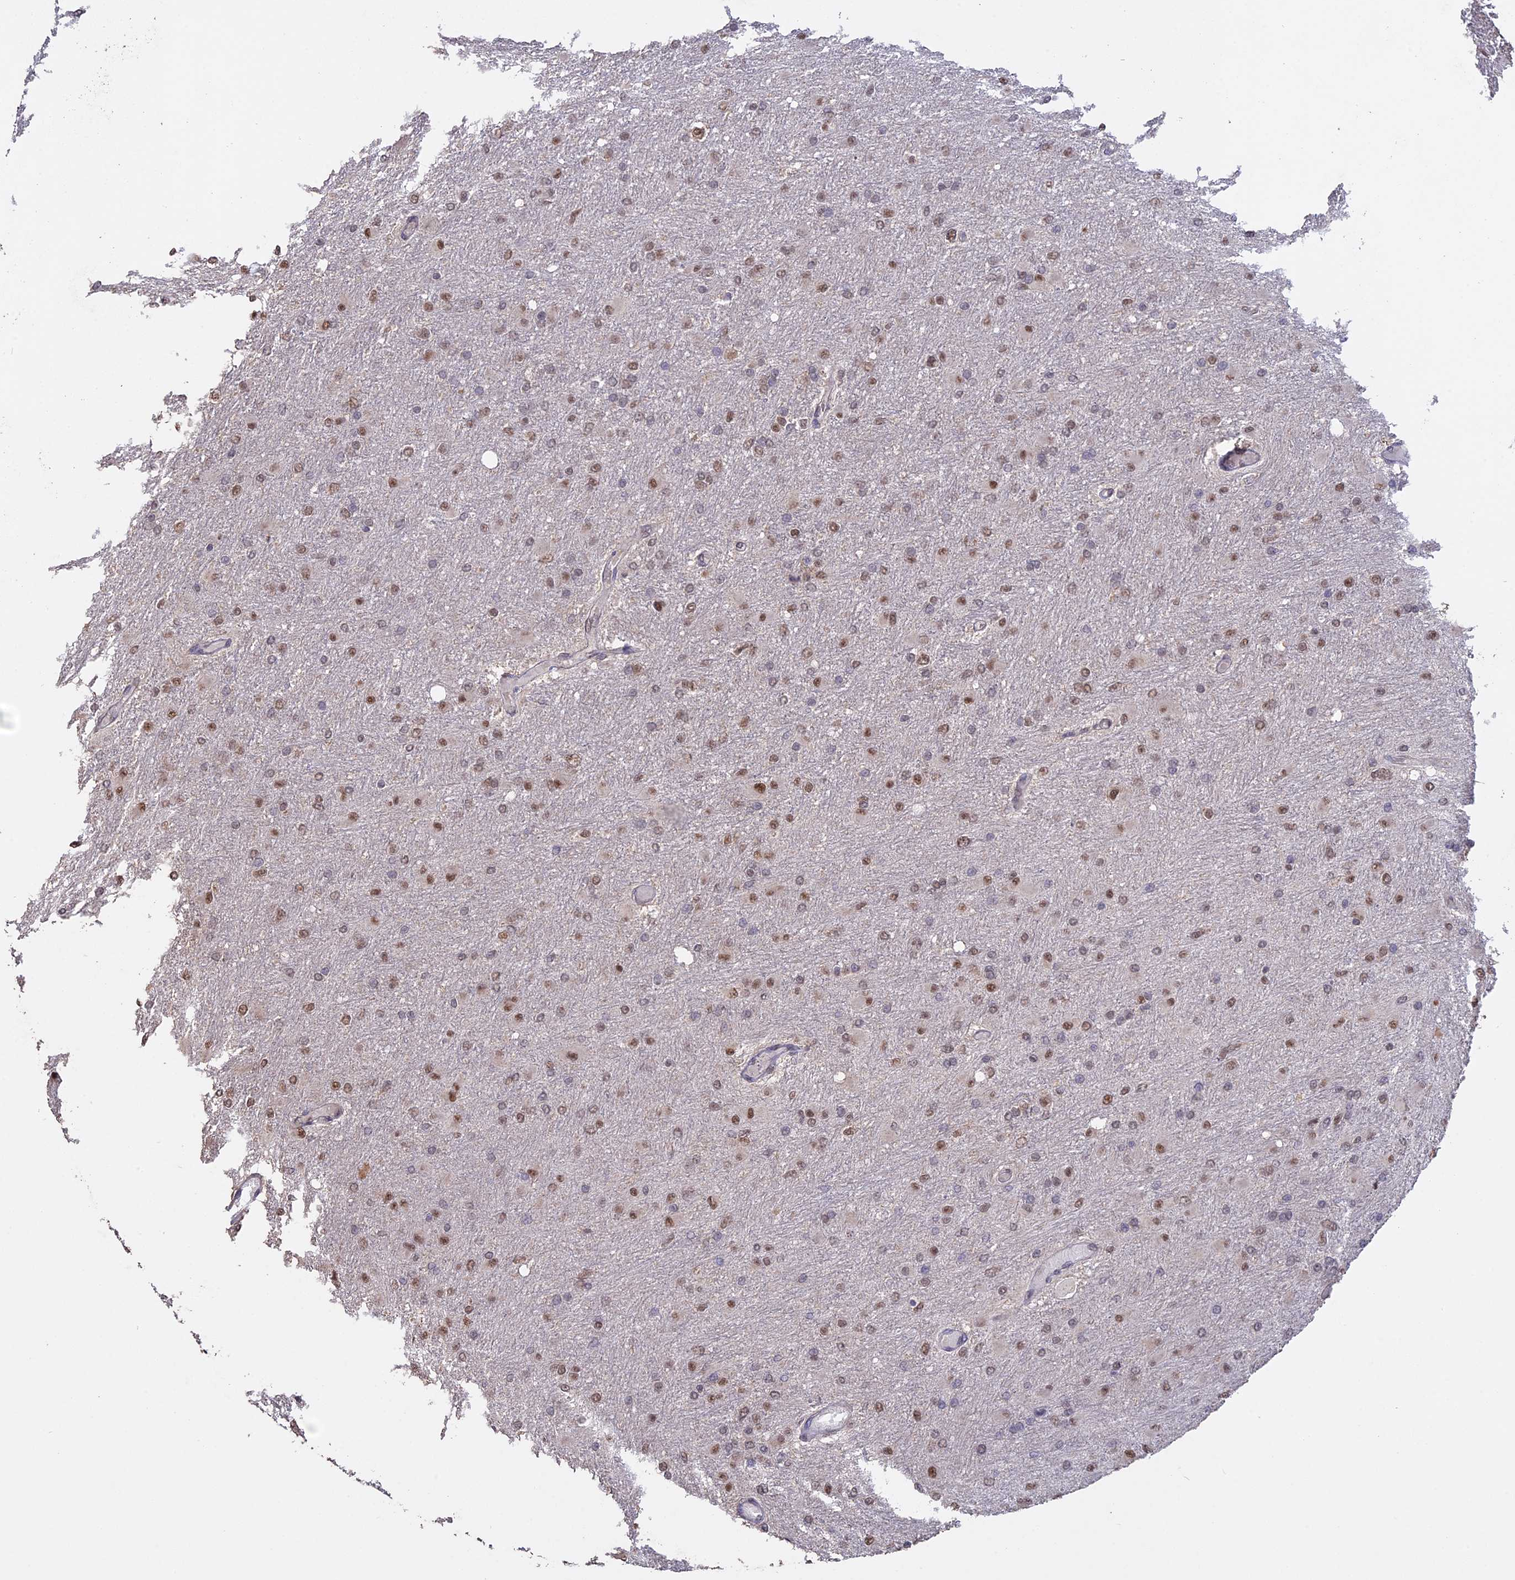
{"staining": {"intensity": "moderate", "quantity": "25%-75%", "location": "nuclear"}, "tissue": "glioma", "cell_type": "Tumor cells", "image_type": "cancer", "snomed": [{"axis": "morphology", "description": "Glioma, malignant, High grade"}, {"axis": "topography", "description": "Cerebral cortex"}], "caption": "Human glioma stained for a protein (brown) displays moderate nuclear positive expression in approximately 25%-75% of tumor cells.", "gene": "PSMC6", "patient": {"sex": "female", "age": 36}}